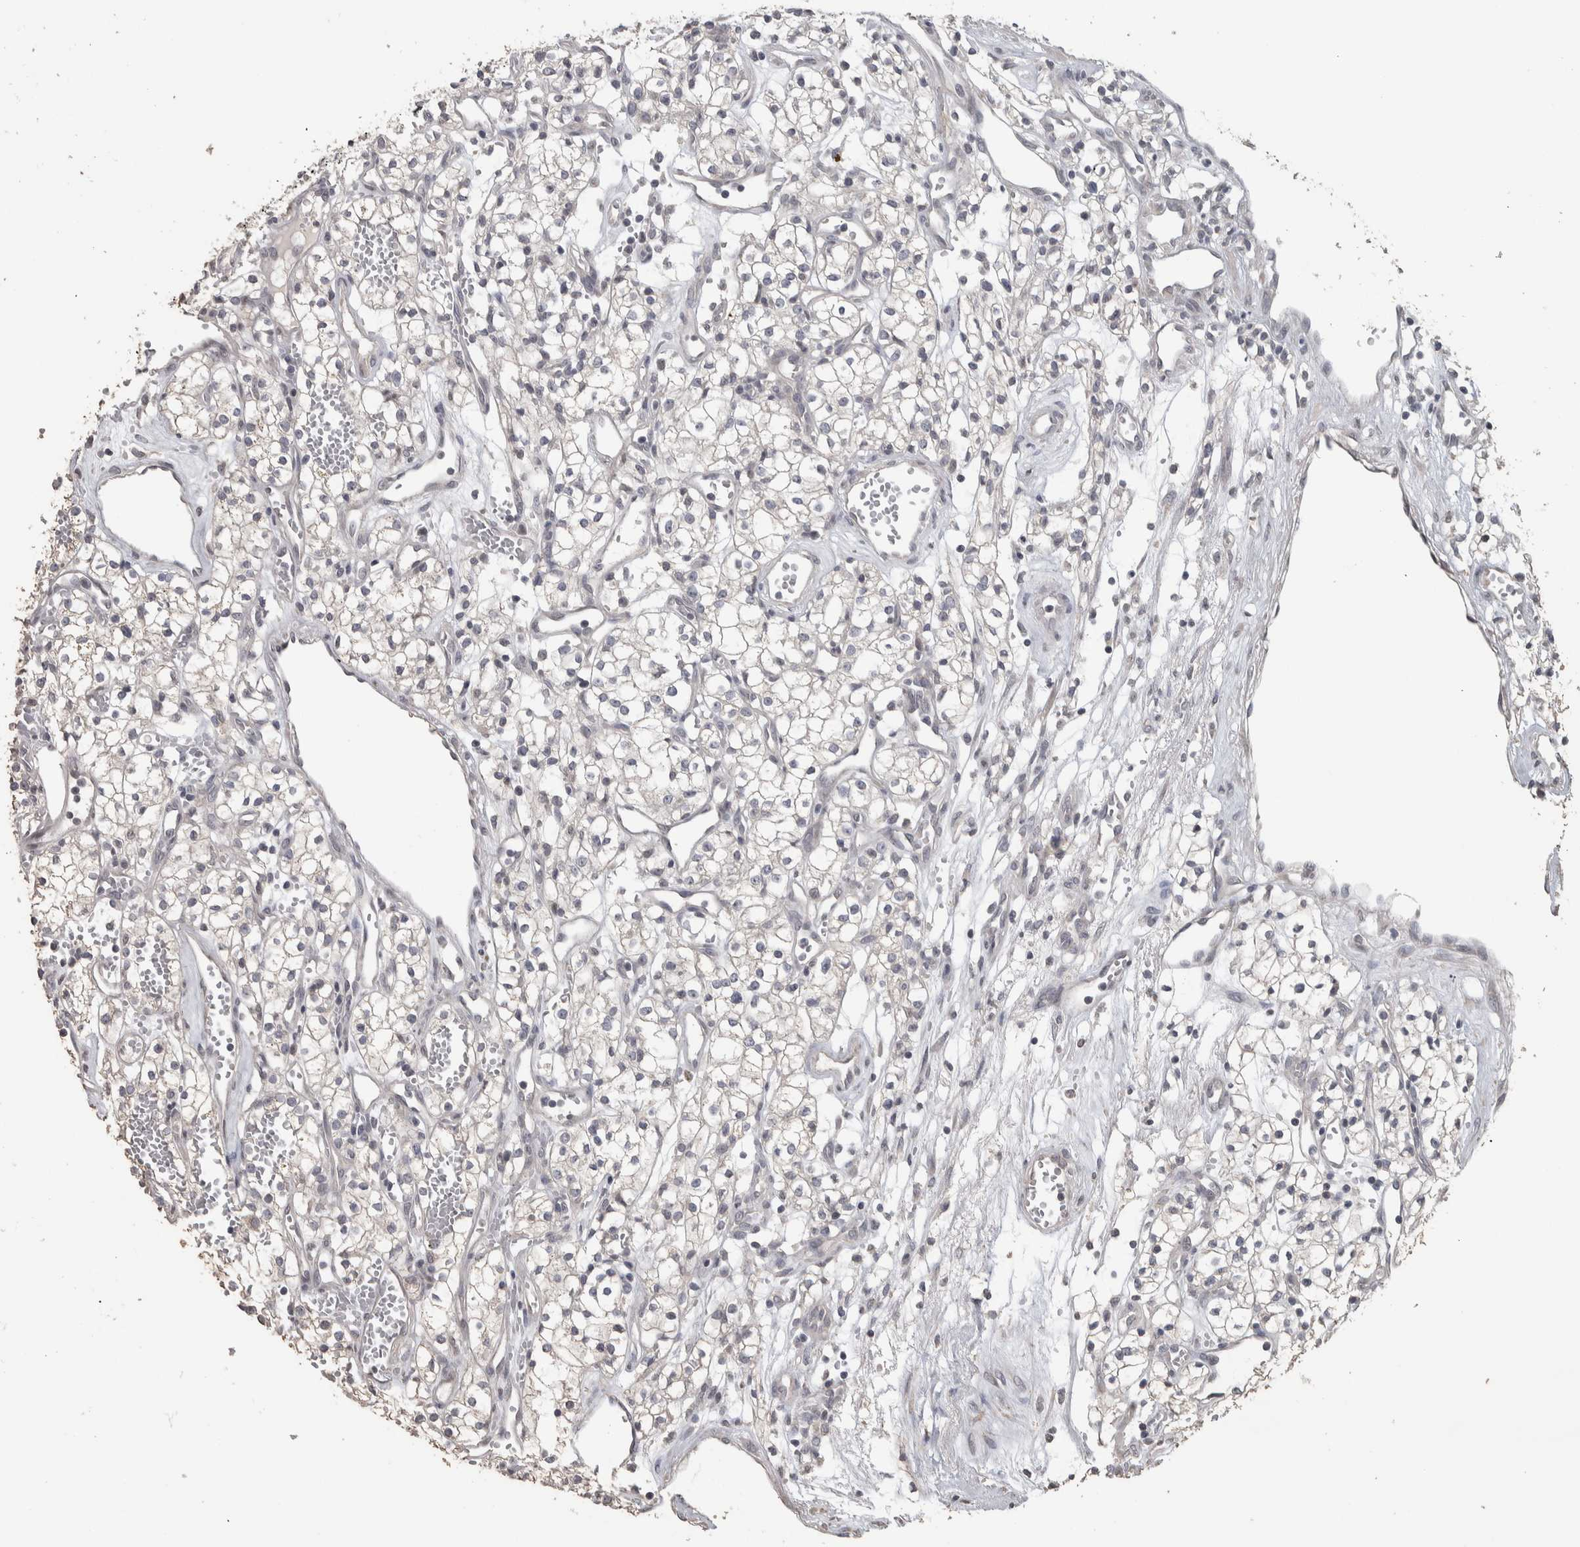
{"staining": {"intensity": "negative", "quantity": "none", "location": "none"}, "tissue": "renal cancer", "cell_type": "Tumor cells", "image_type": "cancer", "snomed": [{"axis": "morphology", "description": "Adenocarcinoma, NOS"}, {"axis": "topography", "description": "Kidney"}], "caption": "This is a image of immunohistochemistry staining of adenocarcinoma (renal), which shows no staining in tumor cells. Nuclei are stained in blue.", "gene": "NECAB1", "patient": {"sex": "male", "age": 59}}